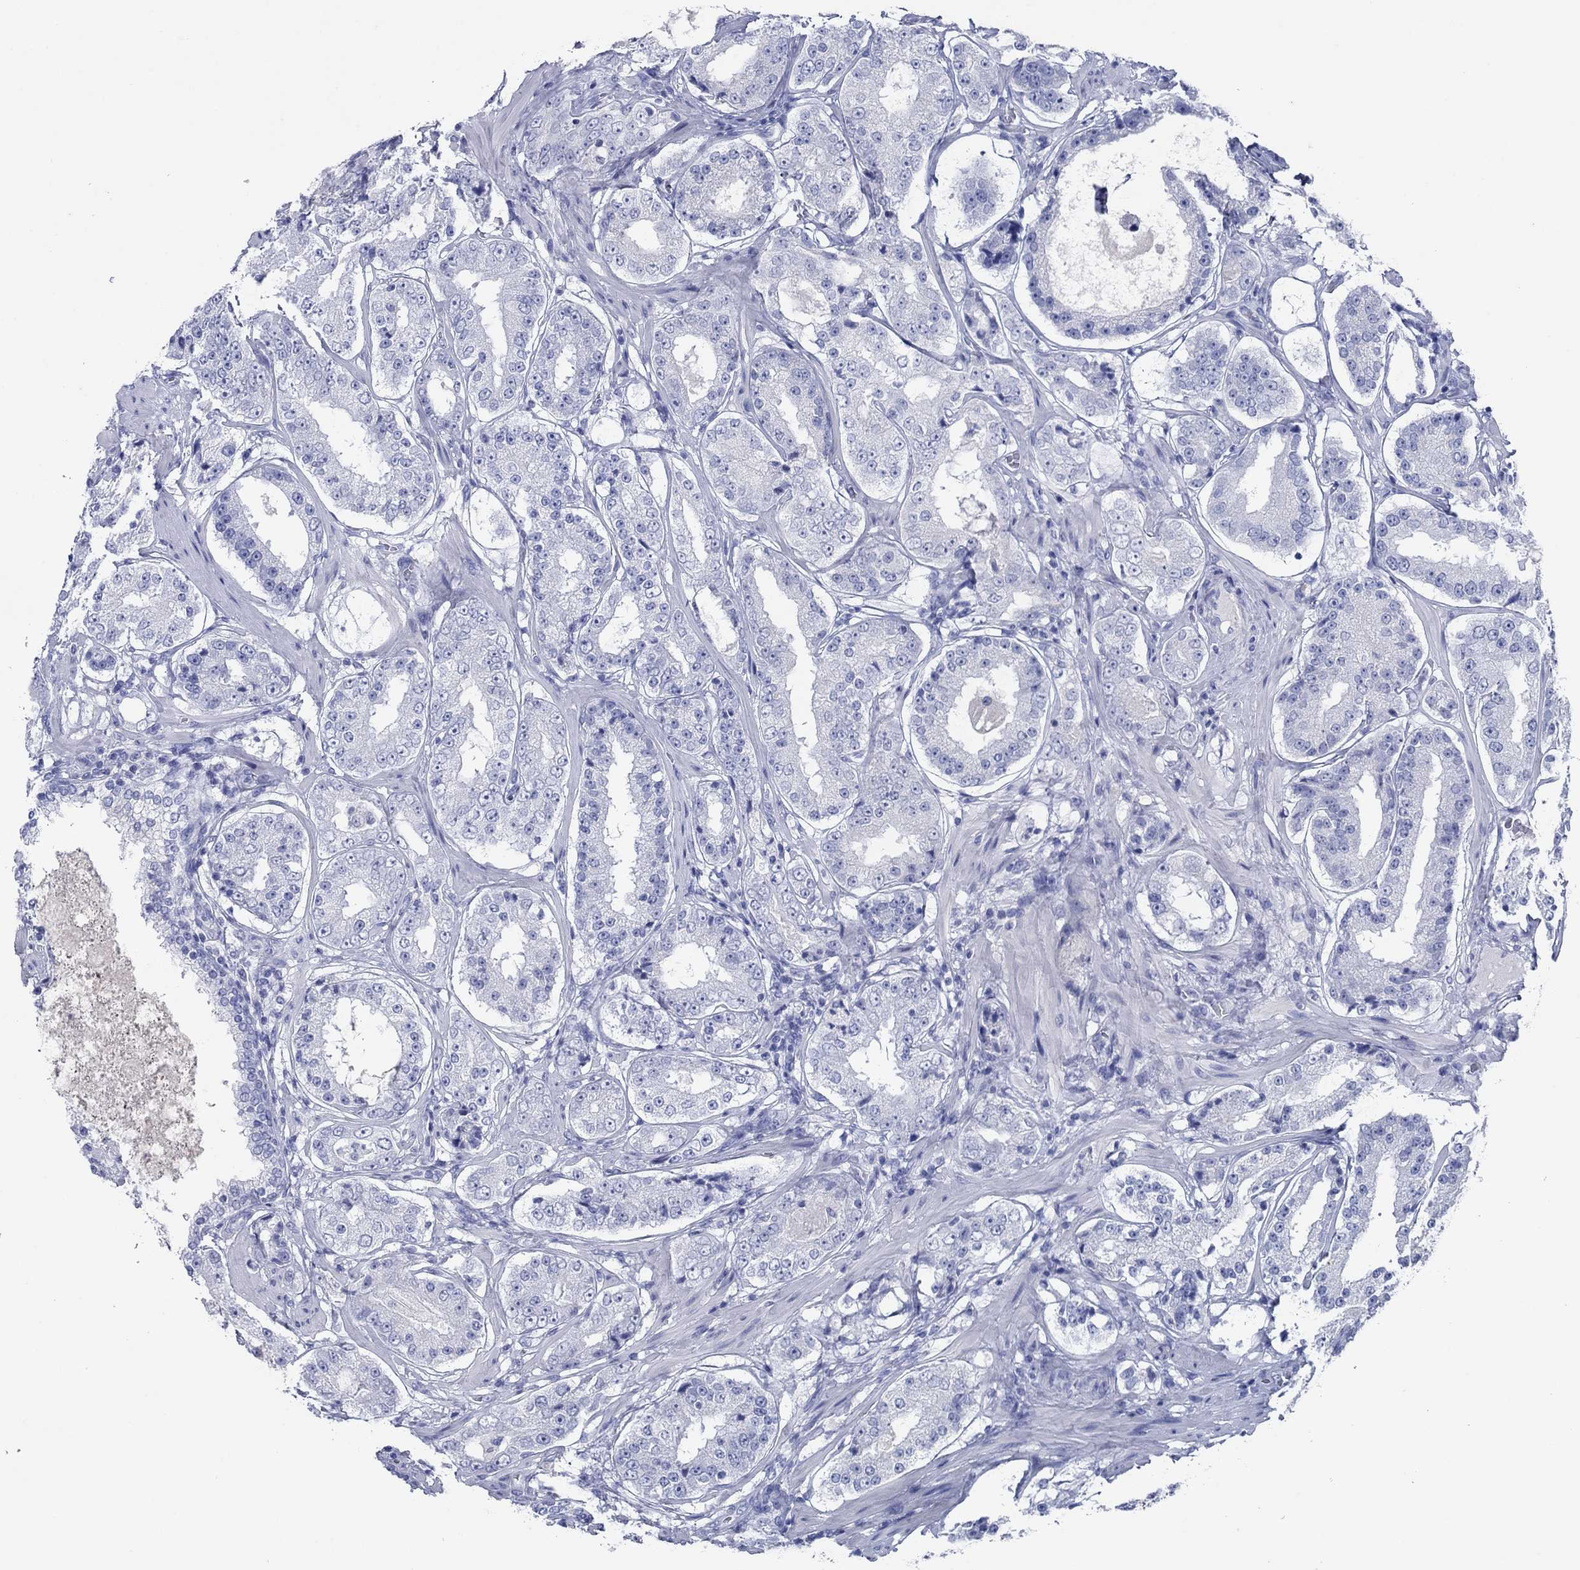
{"staining": {"intensity": "negative", "quantity": "none", "location": "none"}, "tissue": "prostate cancer", "cell_type": "Tumor cells", "image_type": "cancer", "snomed": [{"axis": "morphology", "description": "Adenocarcinoma, Low grade"}, {"axis": "topography", "description": "Prostate"}], "caption": "Photomicrograph shows no significant protein staining in tumor cells of low-grade adenocarcinoma (prostate).", "gene": "ATP4A", "patient": {"sex": "male", "age": 60}}